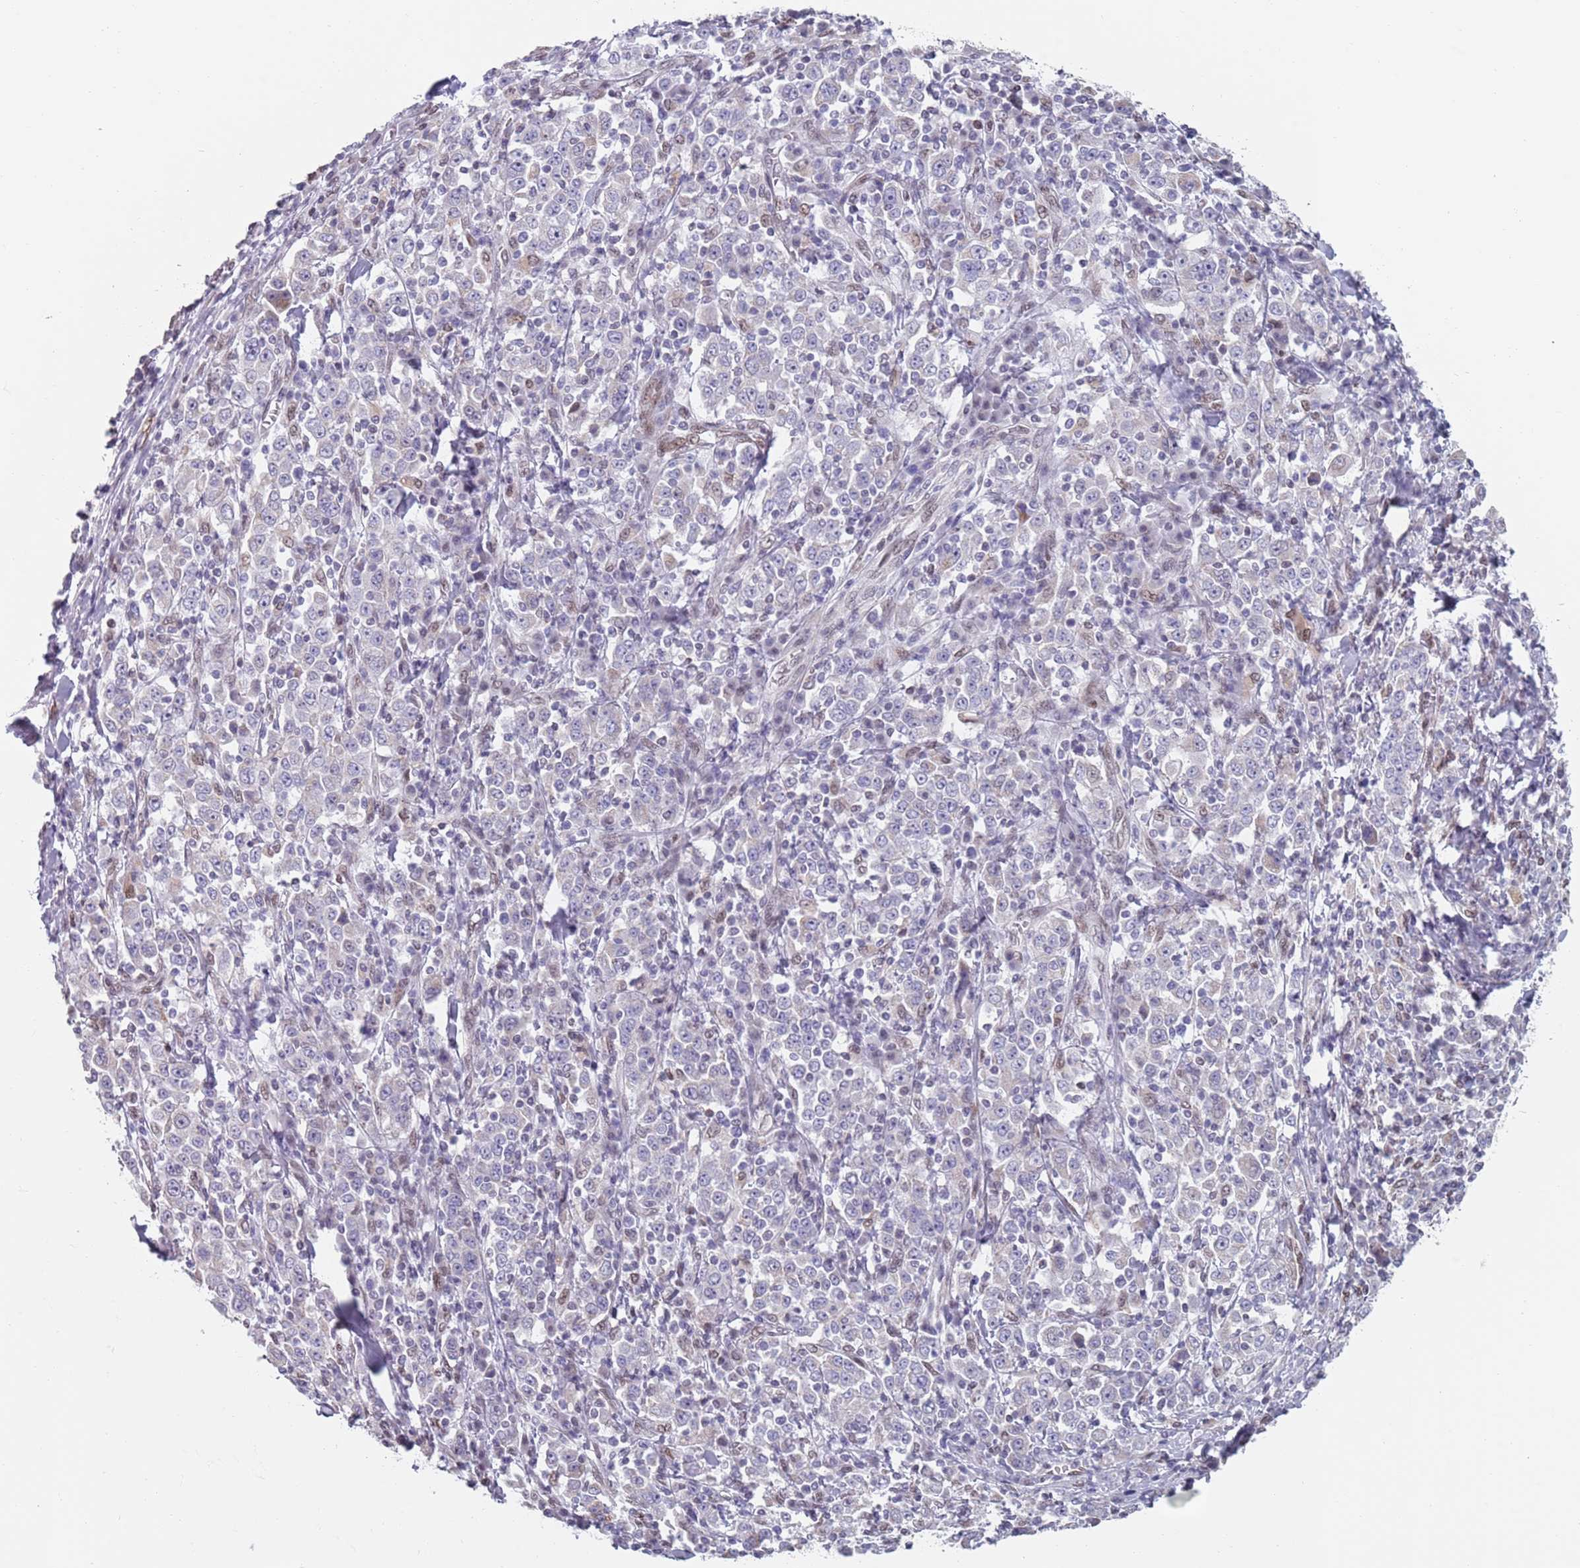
{"staining": {"intensity": "negative", "quantity": "none", "location": "none"}, "tissue": "stomach cancer", "cell_type": "Tumor cells", "image_type": "cancer", "snomed": [{"axis": "morphology", "description": "Normal tissue, NOS"}, {"axis": "morphology", "description": "Adenocarcinoma, NOS"}, {"axis": "topography", "description": "Stomach, upper"}, {"axis": "topography", "description": "Stomach"}], "caption": "Protein analysis of stomach cancer reveals no significant positivity in tumor cells. Brightfield microscopy of immunohistochemistry stained with DAB (brown) and hematoxylin (blue), captured at high magnification.", "gene": "MFSD12", "patient": {"sex": "male", "age": 59}}